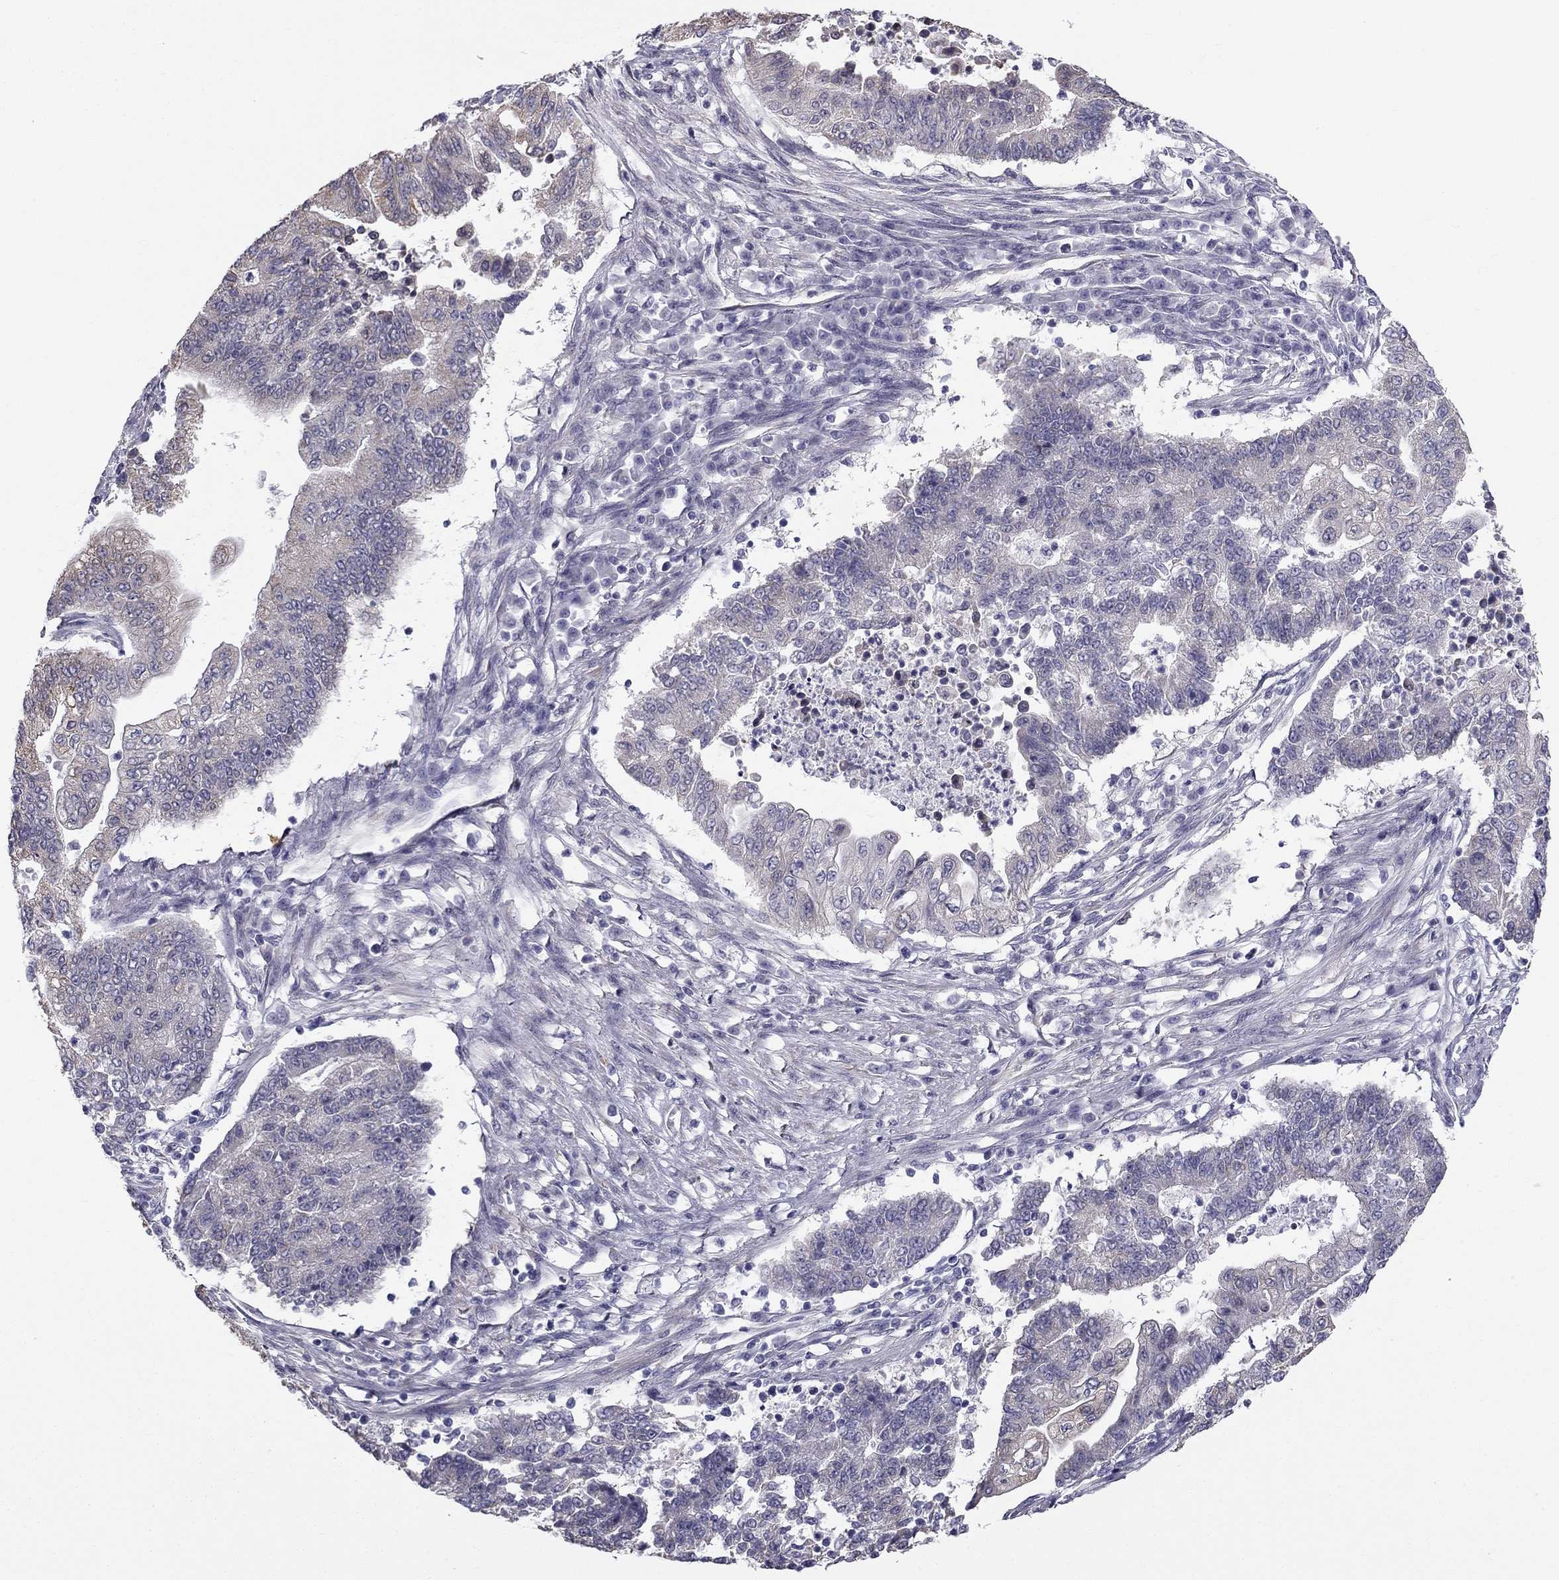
{"staining": {"intensity": "moderate", "quantity": "<25%", "location": "cytoplasmic/membranous"}, "tissue": "endometrial cancer", "cell_type": "Tumor cells", "image_type": "cancer", "snomed": [{"axis": "morphology", "description": "Adenocarcinoma, NOS"}, {"axis": "topography", "description": "Uterus"}, {"axis": "topography", "description": "Endometrium"}], "caption": "A low amount of moderate cytoplasmic/membranous staining is identified in about <25% of tumor cells in endometrial cancer tissue.", "gene": "CCDC40", "patient": {"sex": "female", "age": 54}}